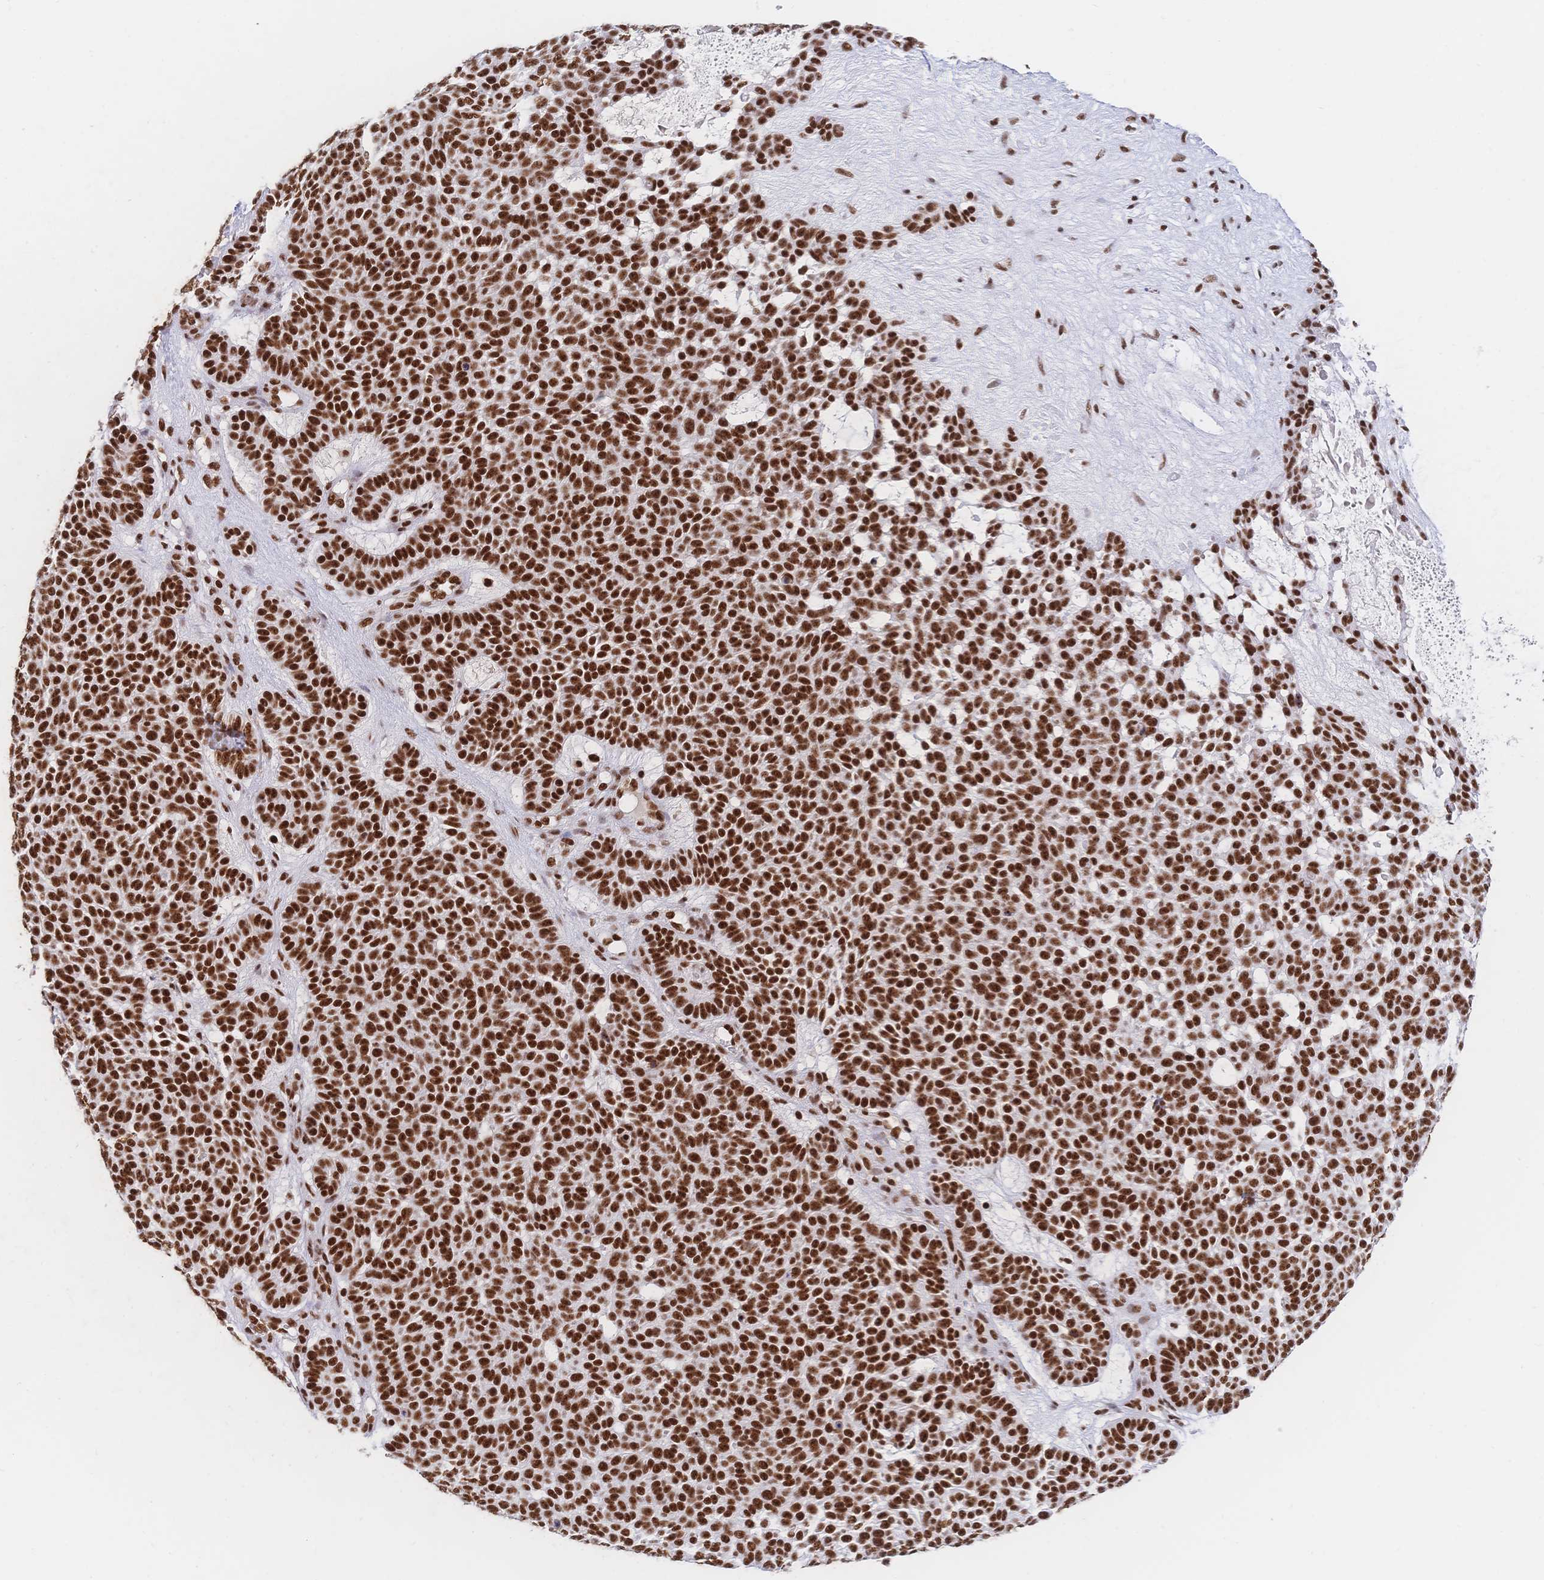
{"staining": {"intensity": "strong", "quantity": ">75%", "location": "nuclear"}, "tissue": "skin cancer", "cell_type": "Tumor cells", "image_type": "cancer", "snomed": [{"axis": "morphology", "description": "Basal cell carcinoma"}, {"axis": "topography", "description": "Skin"}], "caption": "DAB immunohistochemical staining of human basal cell carcinoma (skin) exhibits strong nuclear protein staining in approximately >75% of tumor cells.", "gene": "SRSF1", "patient": {"sex": "female", "age": 82}}